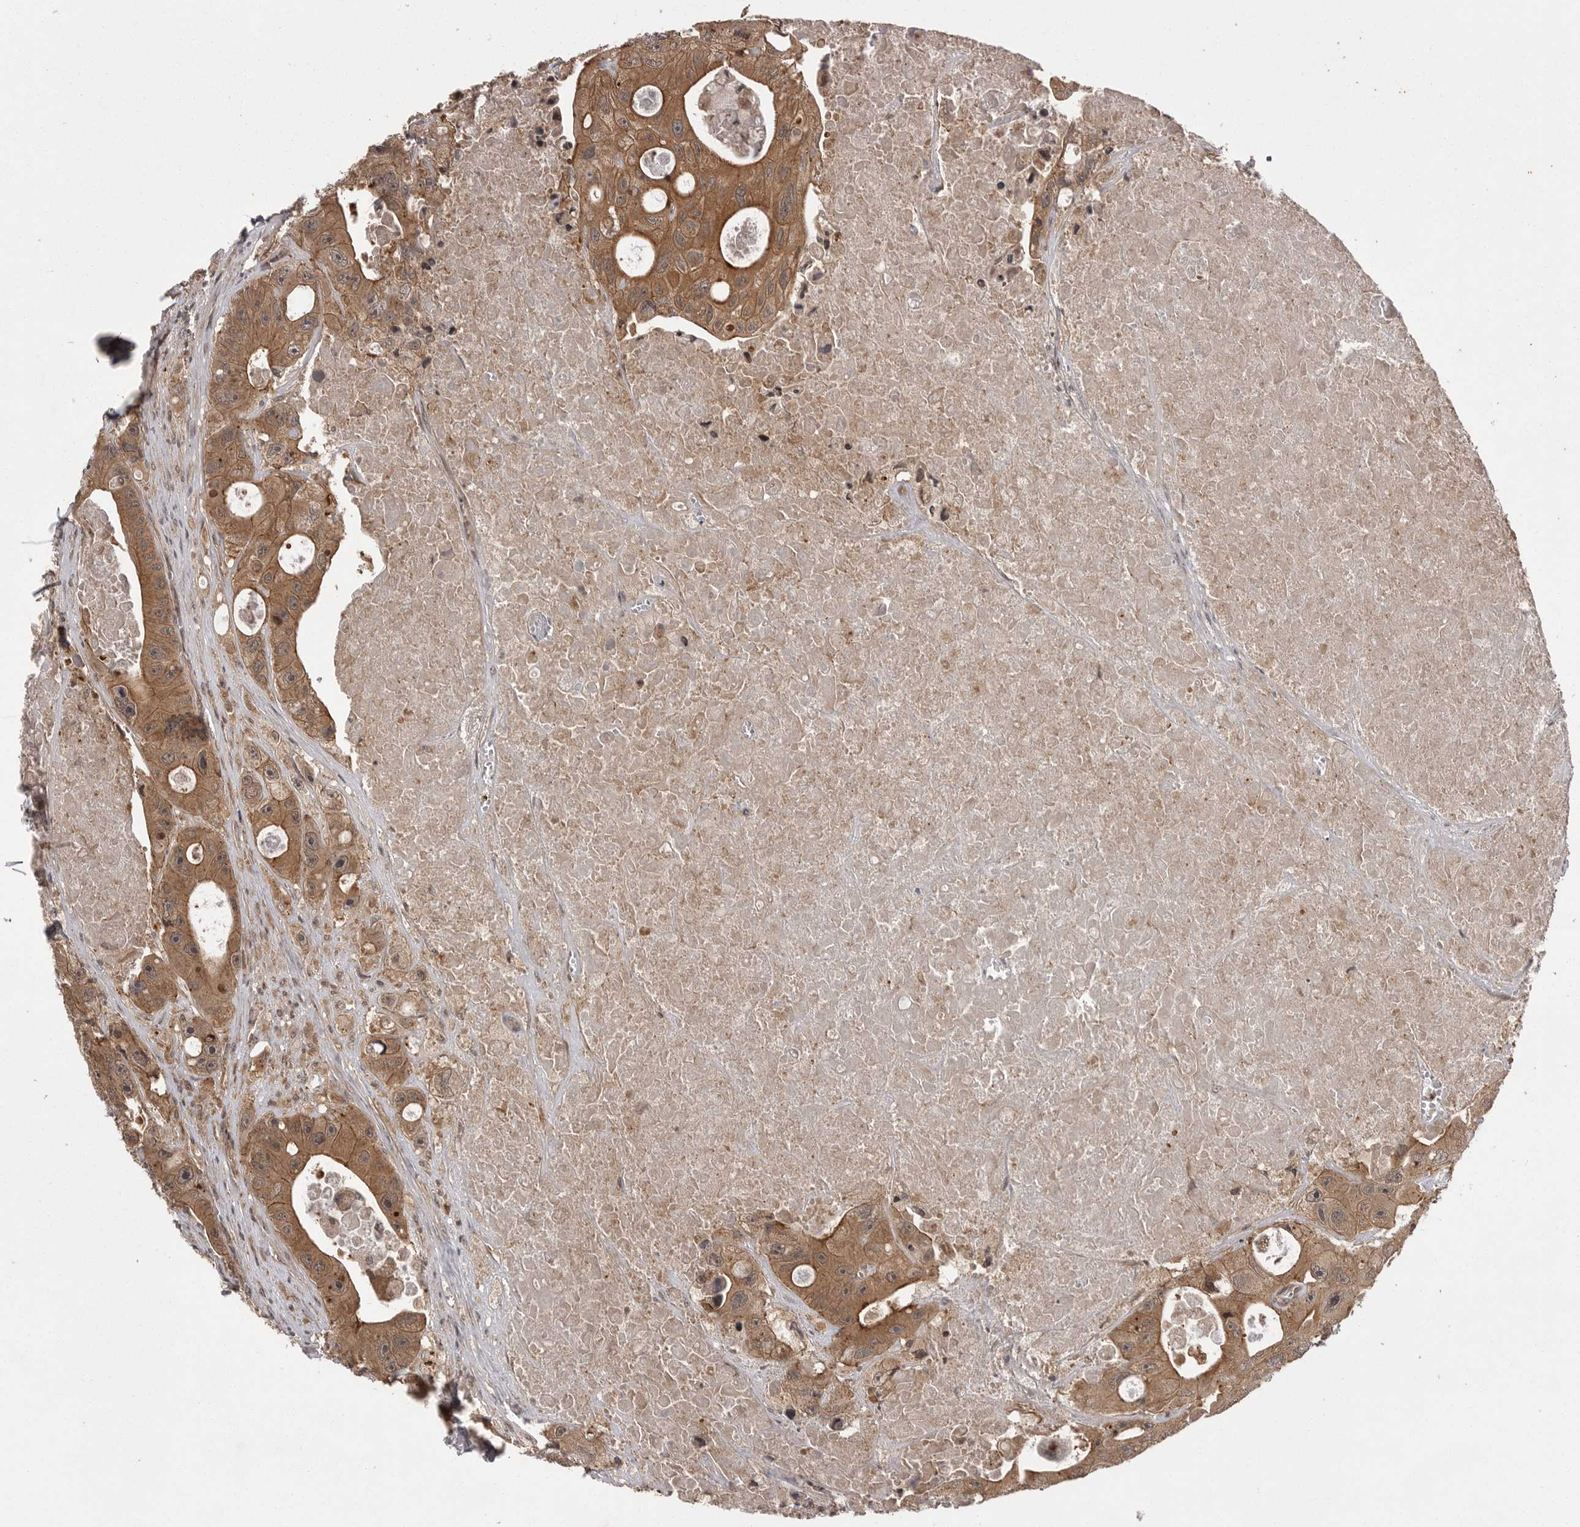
{"staining": {"intensity": "moderate", "quantity": ">75%", "location": "cytoplasmic/membranous"}, "tissue": "colorectal cancer", "cell_type": "Tumor cells", "image_type": "cancer", "snomed": [{"axis": "morphology", "description": "Adenocarcinoma, NOS"}, {"axis": "topography", "description": "Colon"}], "caption": "High-power microscopy captured an immunohistochemistry (IHC) micrograph of colorectal adenocarcinoma, revealing moderate cytoplasmic/membranous staining in about >75% of tumor cells. The staining is performed using DAB brown chromogen to label protein expression. The nuclei are counter-stained blue using hematoxylin.", "gene": "AOAH", "patient": {"sex": "female", "age": 46}}